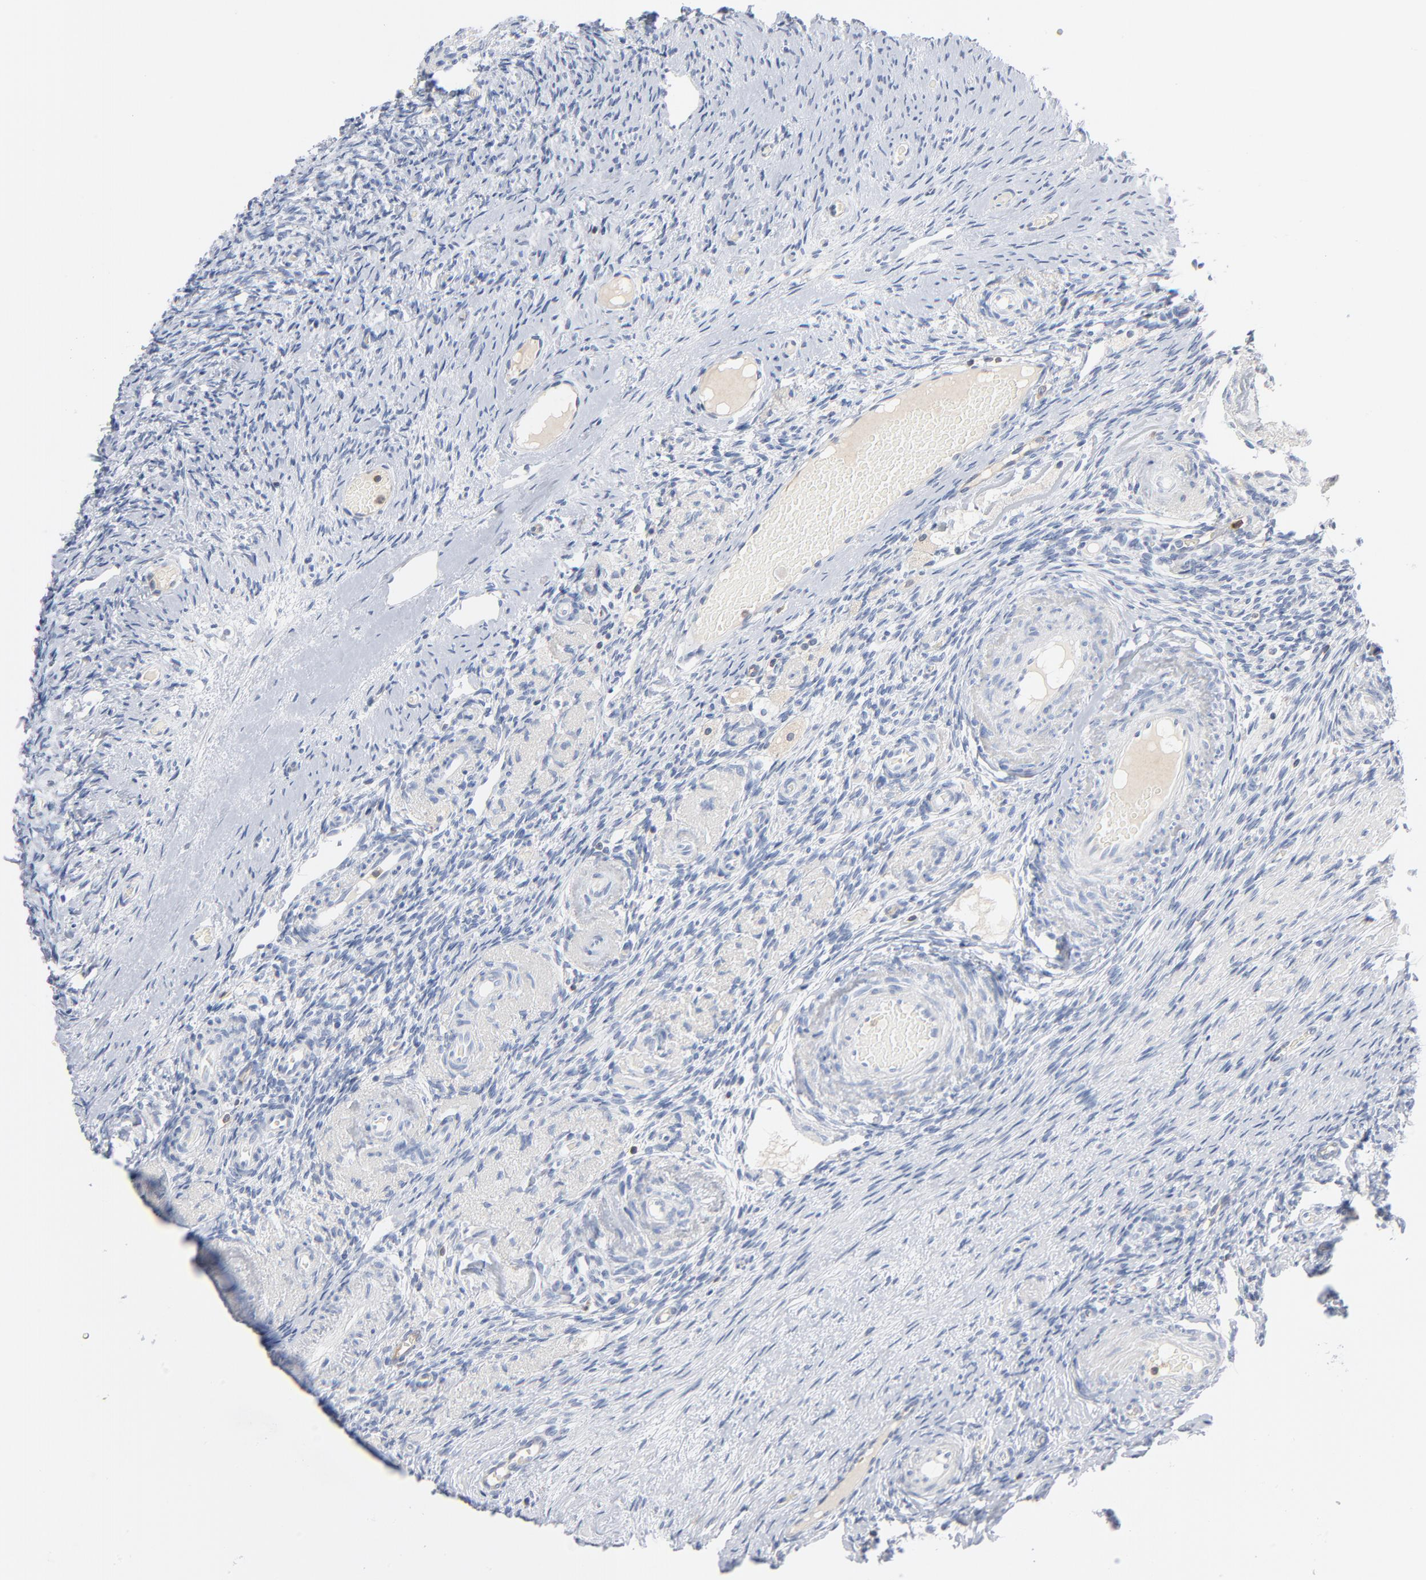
{"staining": {"intensity": "negative", "quantity": "none", "location": "none"}, "tissue": "ovary", "cell_type": "Follicle cells", "image_type": "normal", "snomed": [{"axis": "morphology", "description": "Normal tissue, NOS"}, {"axis": "topography", "description": "Ovary"}], "caption": "IHC of normal human ovary demonstrates no expression in follicle cells.", "gene": "PTK2B", "patient": {"sex": "female", "age": 60}}